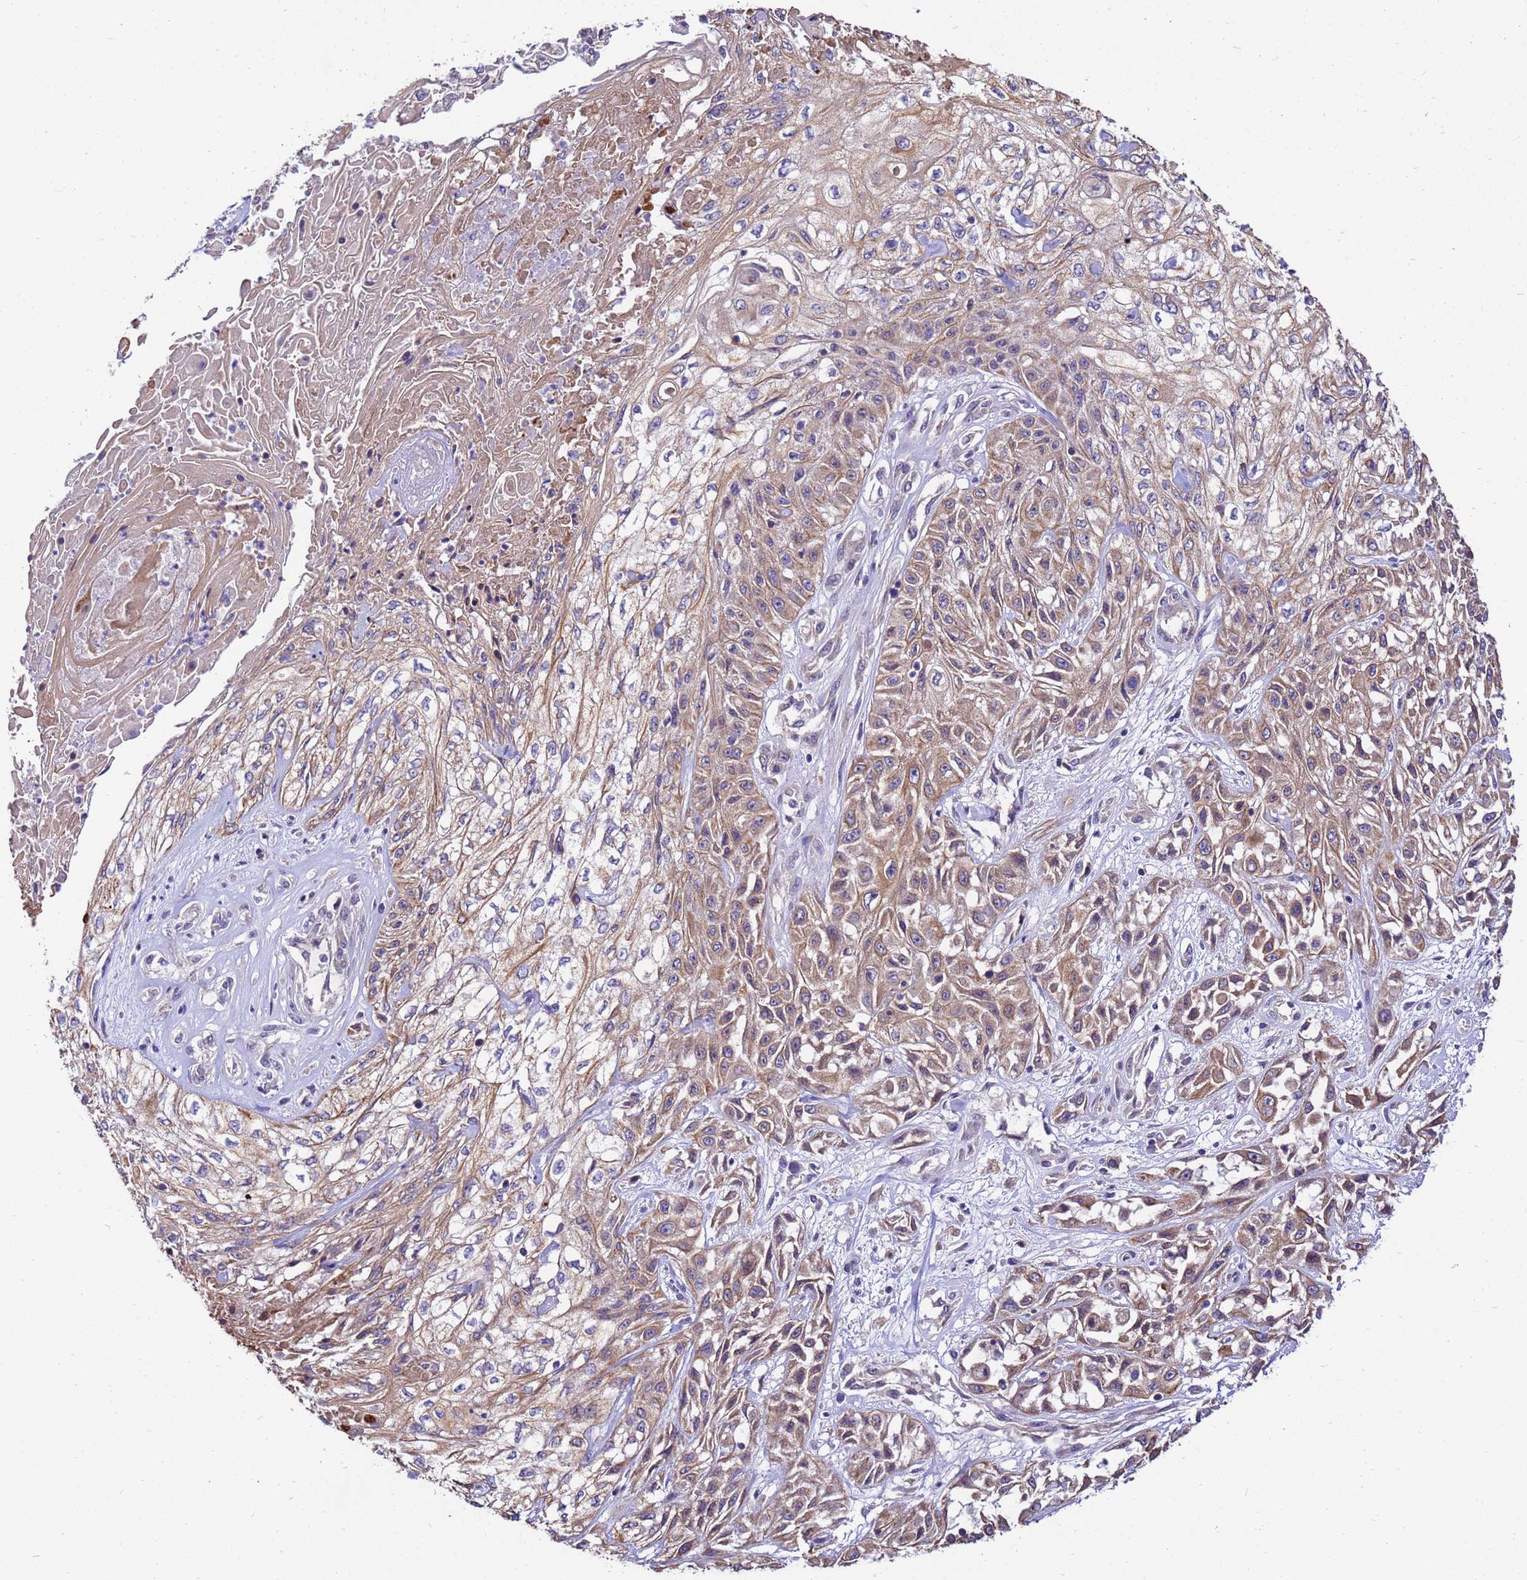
{"staining": {"intensity": "weak", "quantity": ">75%", "location": "cytoplasmic/membranous"}, "tissue": "skin cancer", "cell_type": "Tumor cells", "image_type": "cancer", "snomed": [{"axis": "morphology", "description": "Squamous cell carcinoma, NOS"}, {"axis": "morphology", "description": "Squamous cell carcinoma, metastatic, NOS"}, {"axis": "topography", "description": "Skin"}, {"axis": "topography", "description": "Lymph node"}], "caption": "Immunohistochemistry (IHC) micrograph of neoplastic tissue: human skin cancer stained using immunohistochemistry (IHC) shows low levels of weak protein expression localized specifically in the cytoplasmic/membranous of tumor cells, appearing as a cytoplasmic/membranous brown color.", "gene": "GET3", "patient": {"sex": "male", "age": 75}}